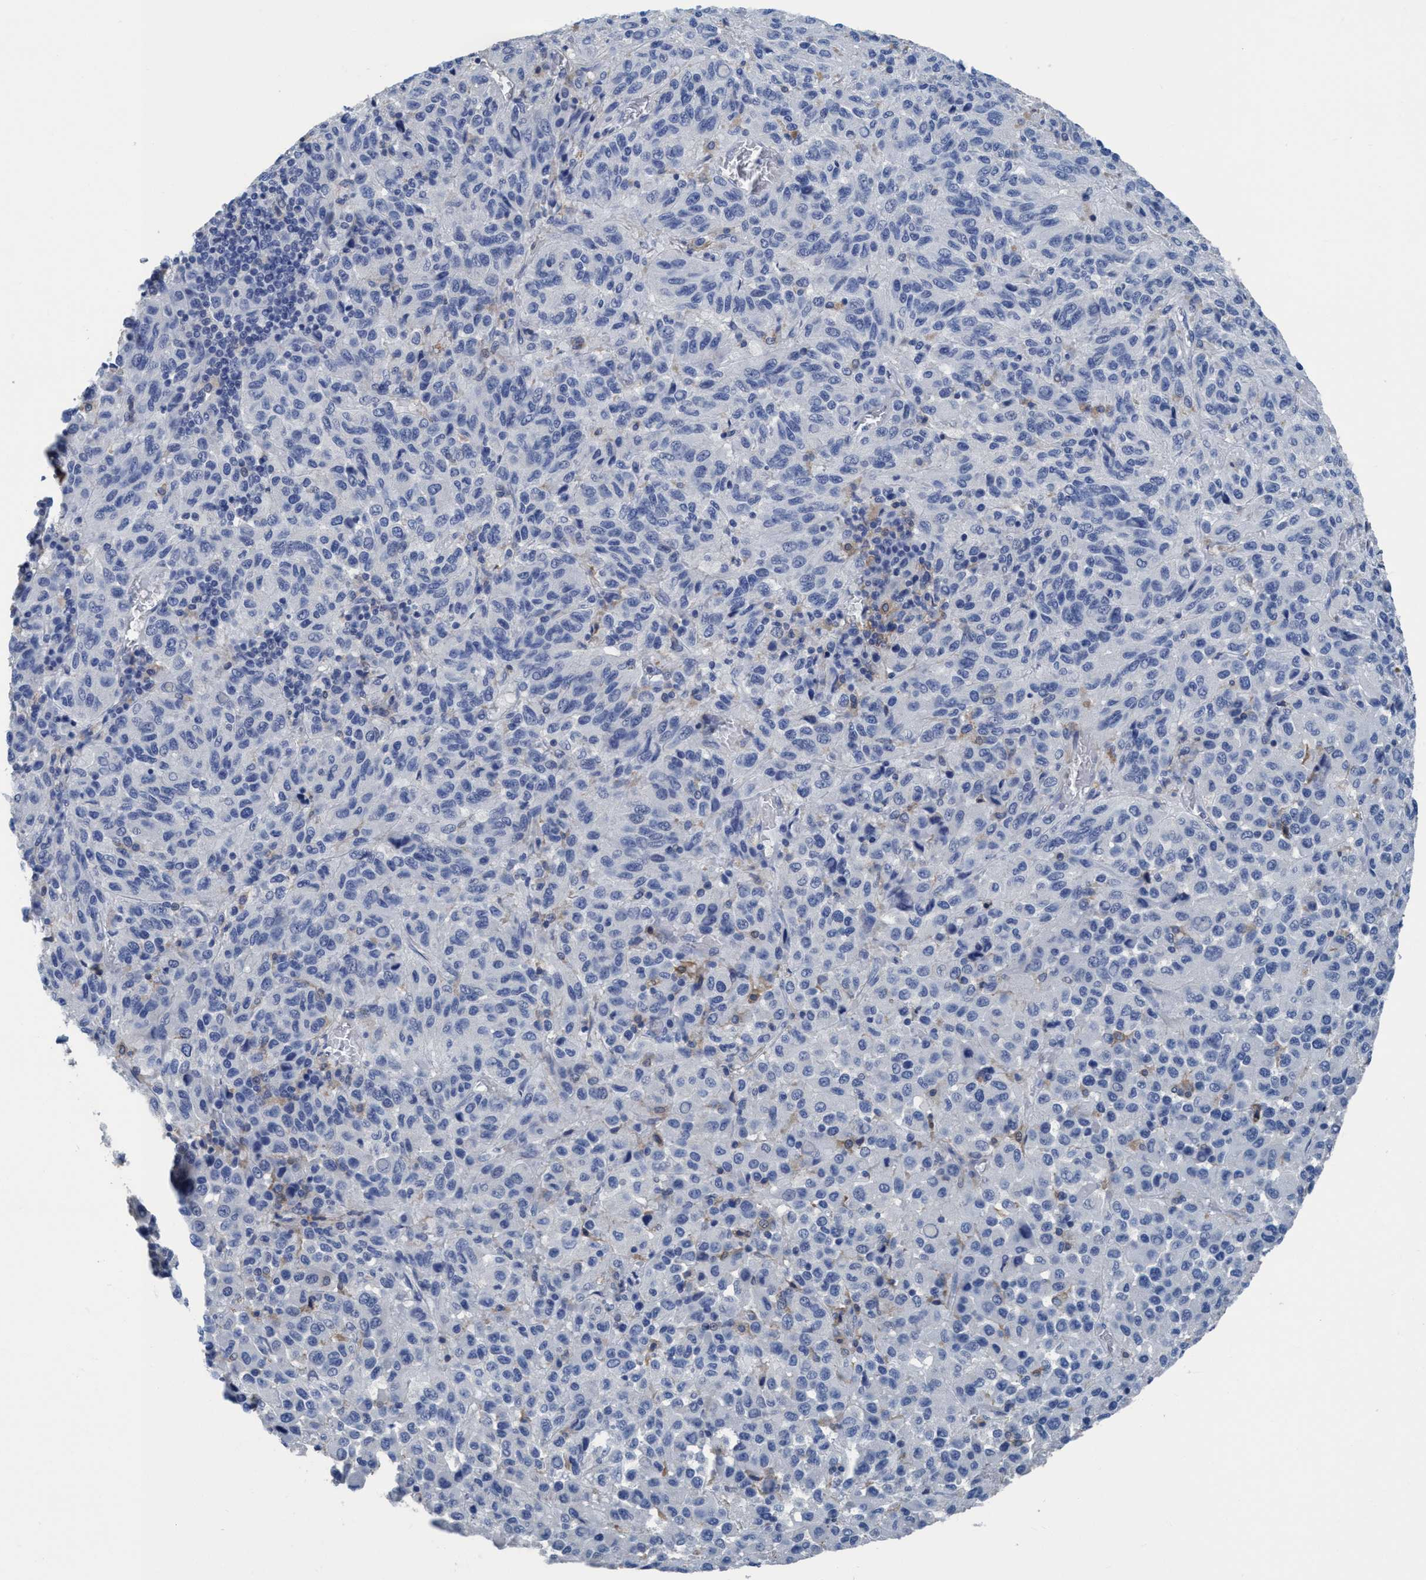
{"staining": {"intensity": "negative", "quantity": "none", "location": "none"}, "tissue": "melanoma", "cell_type": "Tumor cells", "image_type": "cancer", "snomed": [{"axis": "morphology", "description": "Malignant melanoma, Metastatic site"}, {"axis": "topography", "description": "Lung"}], "caption": "Malignant melanoma (metastatic site) was stained to show a protein in brown. There is no significant positivity in tumor cells.", "gene": "DNAI1", "patient": {"sex": "male", "age": 64}}